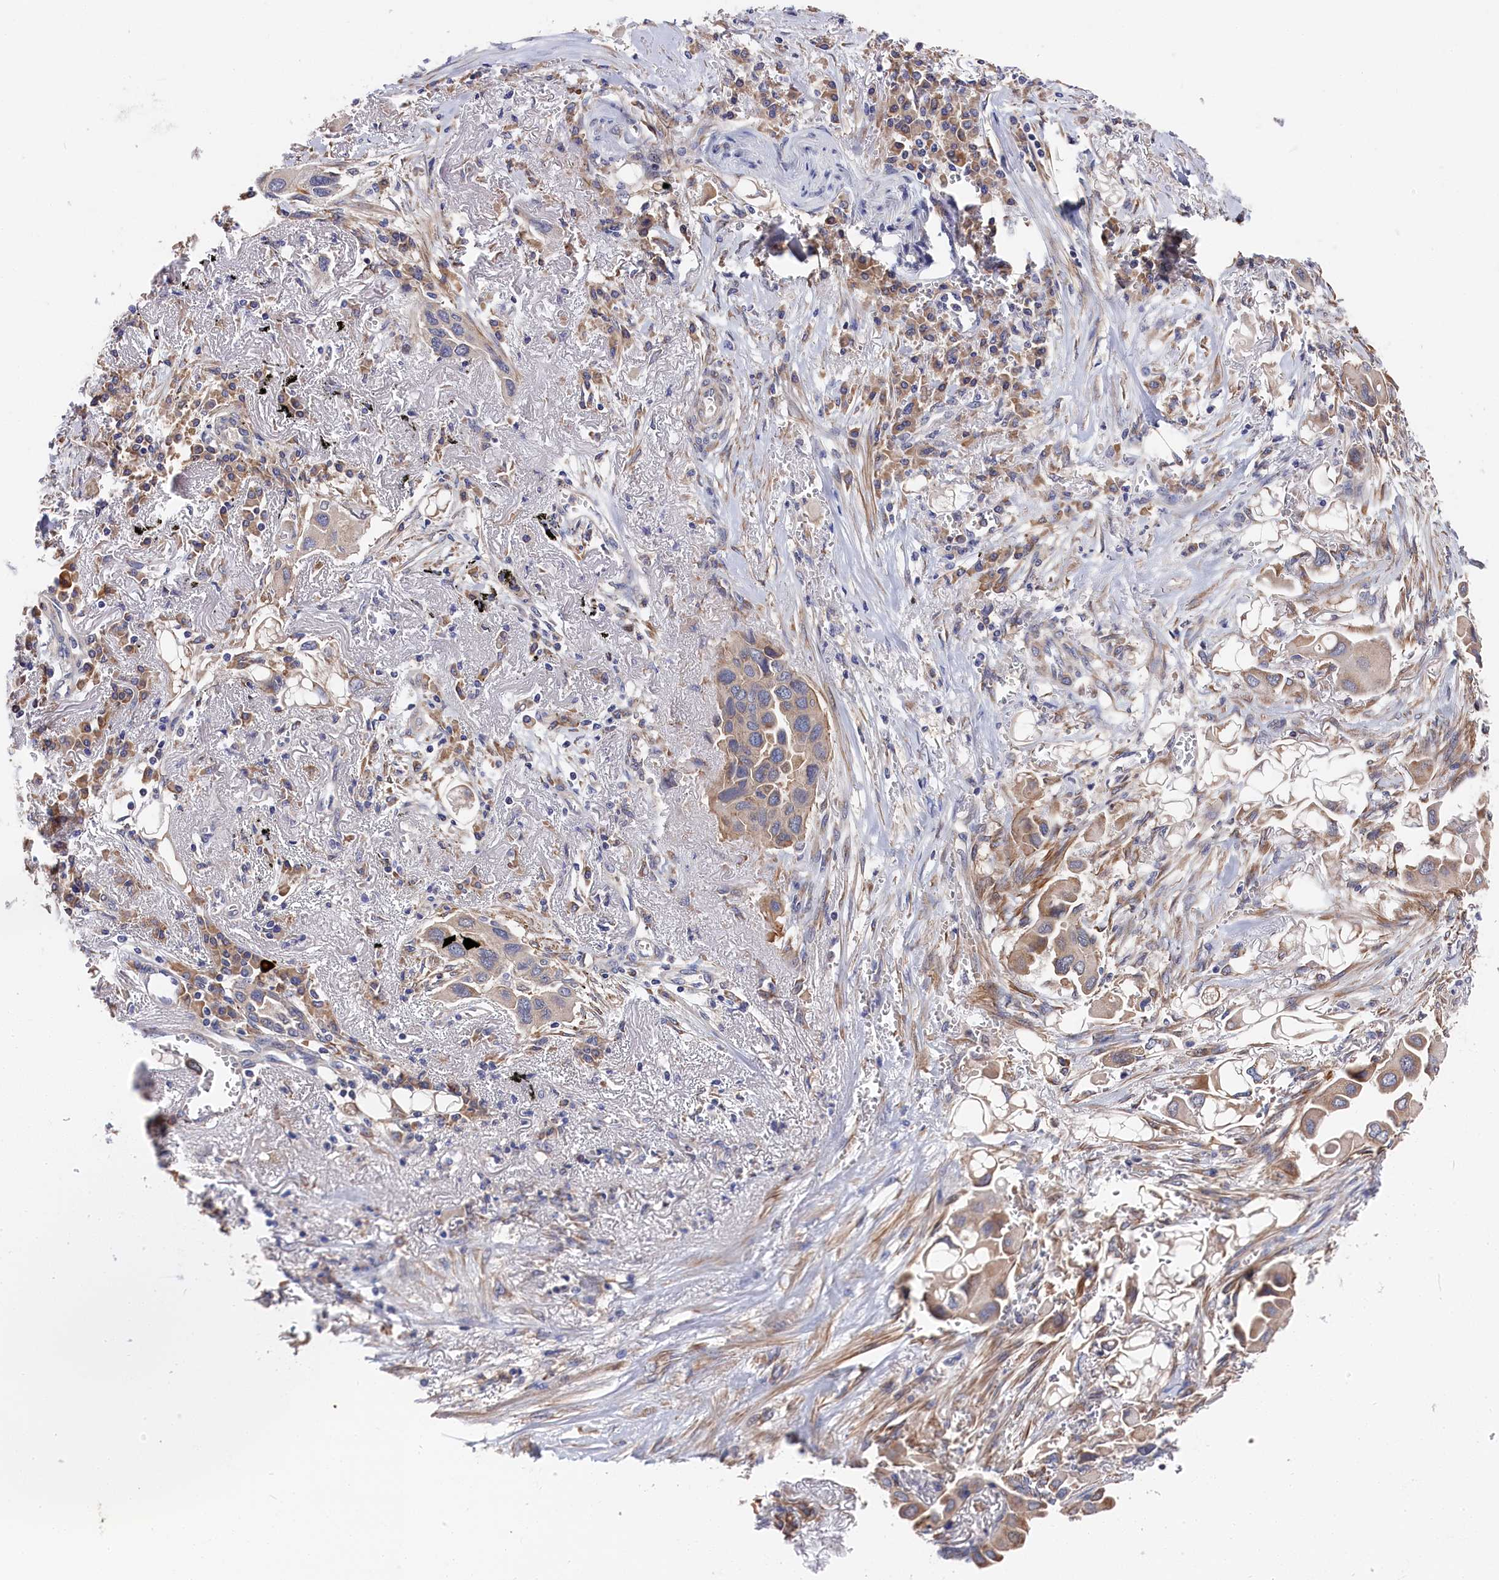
{"staining": {"intensity": "weak", "quantity": "<25%", "location": "cytoplasmic/membranous"}, "tissue": "lung cancer", "cell_type": "Tumor cells", "image_type": "cancer", "snomed": [{"axis": "morphology", "description": "Adenocarcinoma, NOS"}, {"axis": "topography", "description": "Lung"}], "caption": "Immunohistochemistry micrograph of lung adenocarcinoma stained for a protein (brown), which reveals no positivity in tumor cells. Nuclei are stained in blue.", "gene": "CYB5D2", "patient": {"sex": "female", "age": 76}}